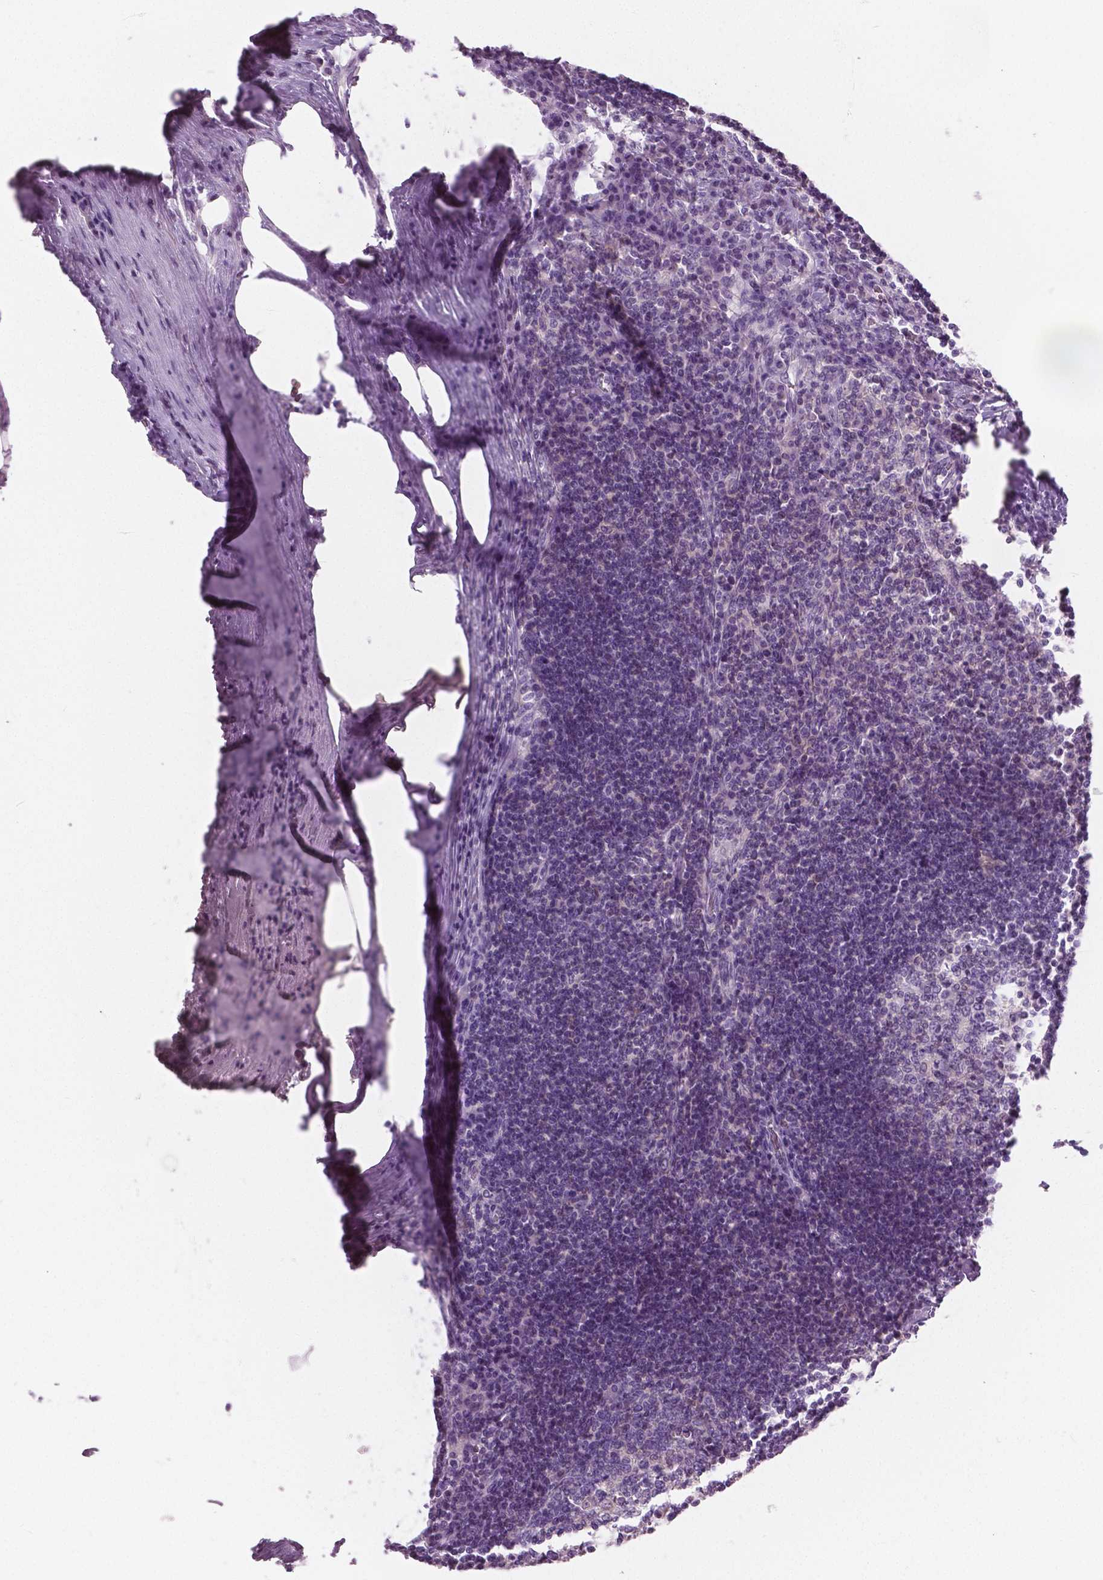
{"staining": {"intensity": "negative", "quantity": "none", "location": "none"}, "tissue": "lymph node", "cell_type": "Germinal center cells", "image_type": "normal", "snomed": [{"axis": "morphology", "description": "Normal tissue, NOS"}, {"axis": "topography", "description": "Lymph node"}], "caption": "Normal lymph node was stained to show a protein in brown. There is no significant expression in germinal center cells. (Immunohistochemistry, brightfield microscopy, high magnification).", "gene": "GALM", "patient": {"sex": "male", "age": 67}}